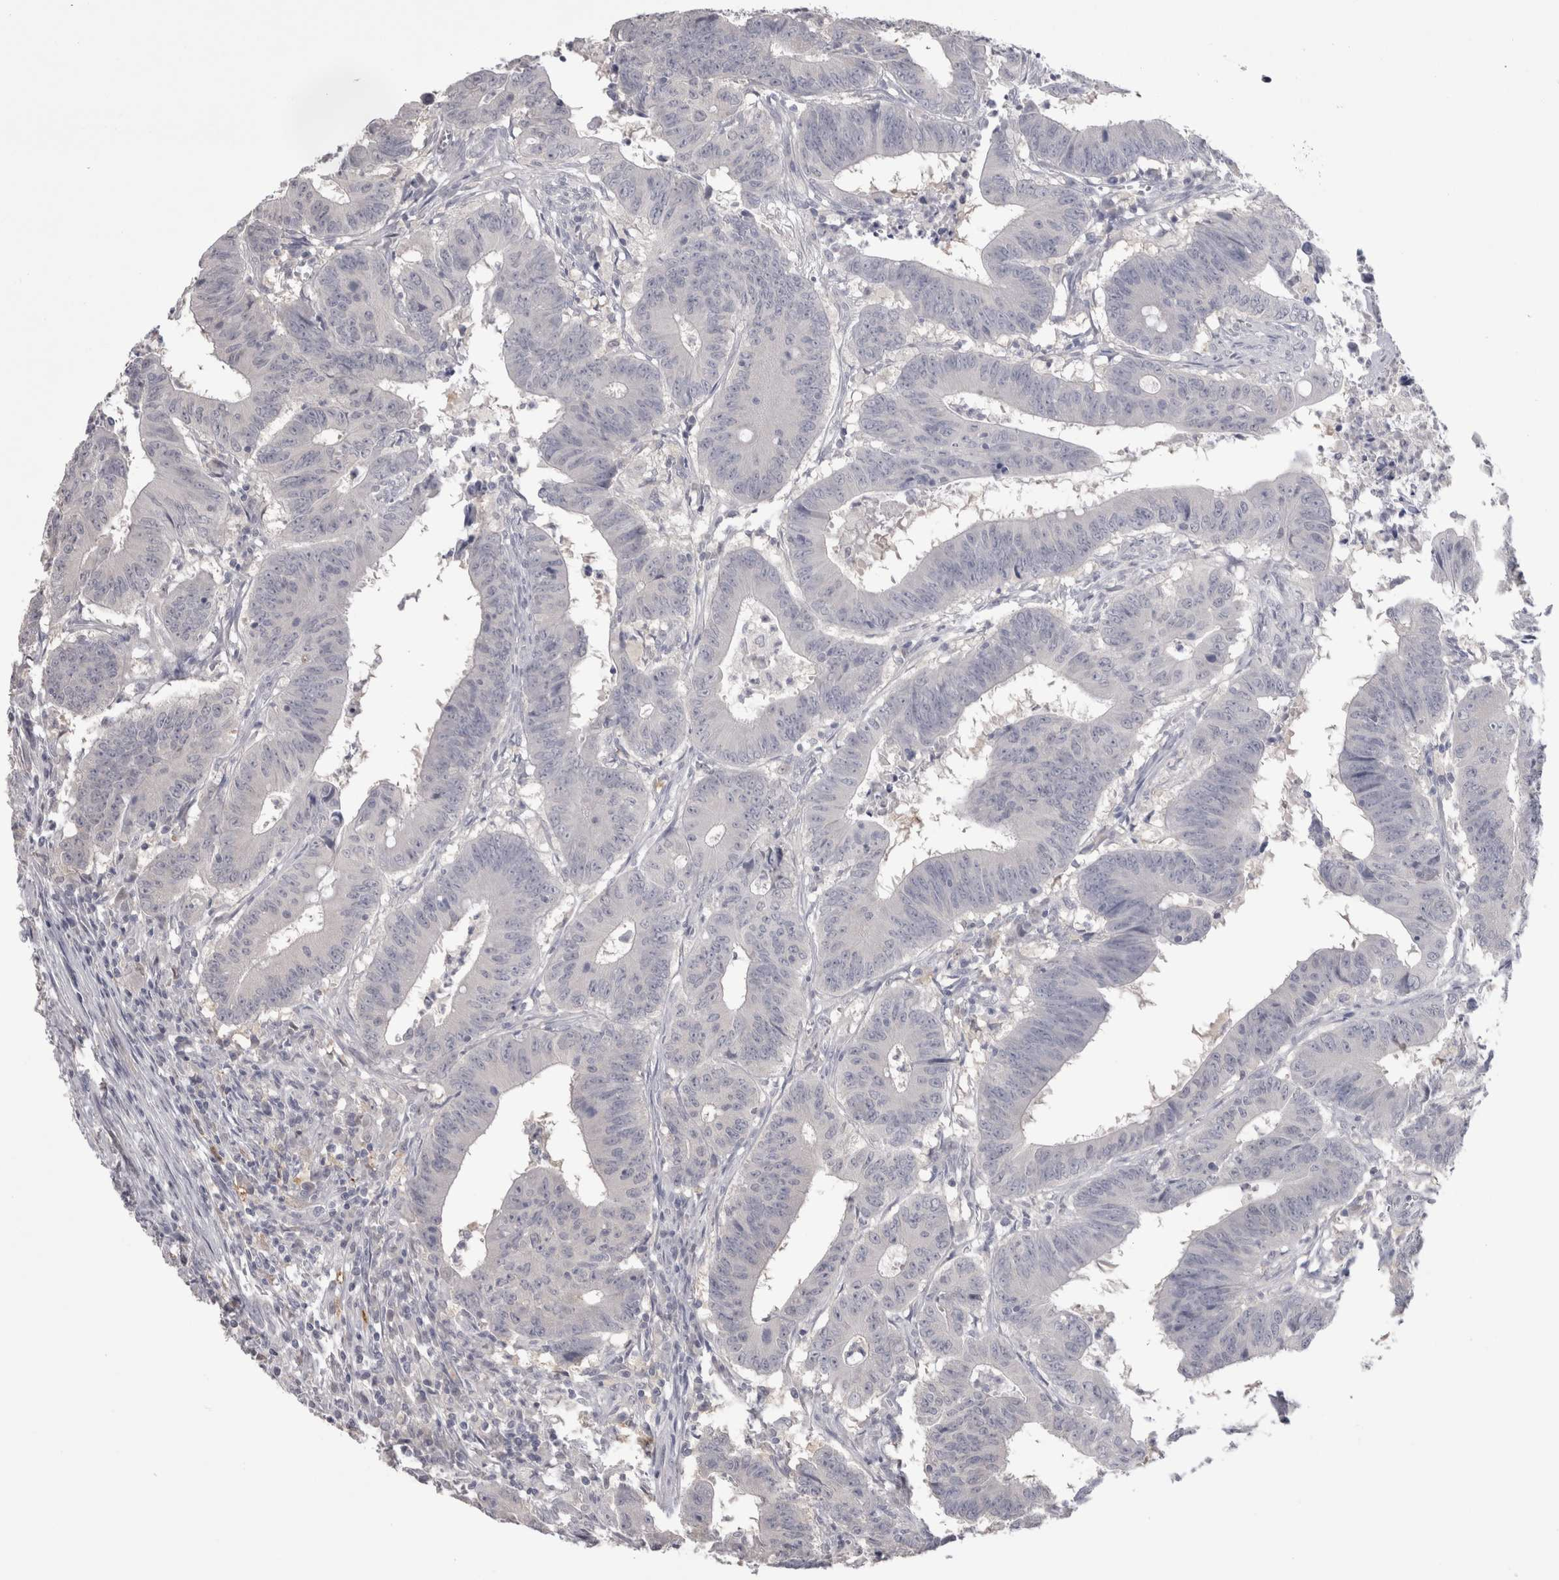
{"staining": {"intensity": "negative", "quantity": "none", "location": "none"}, "tissue": "colorectal cancer", "cell_type": "Tumor cells", "image_type": "cancer", "snomed": [{"axis": "morphology", "description": "Adenocarcinoma, NOS"}, {"axis": "topography", "description": "Colon"}], "caption": "High power microscopy image of an immunohistochemistry (IHC) image of colorectal cancer (adenocarcinoma), revealing no significant positivity in tumor cells.", "gene": "SUCNR1", "patient": {"sex": "male", "age": 45}}